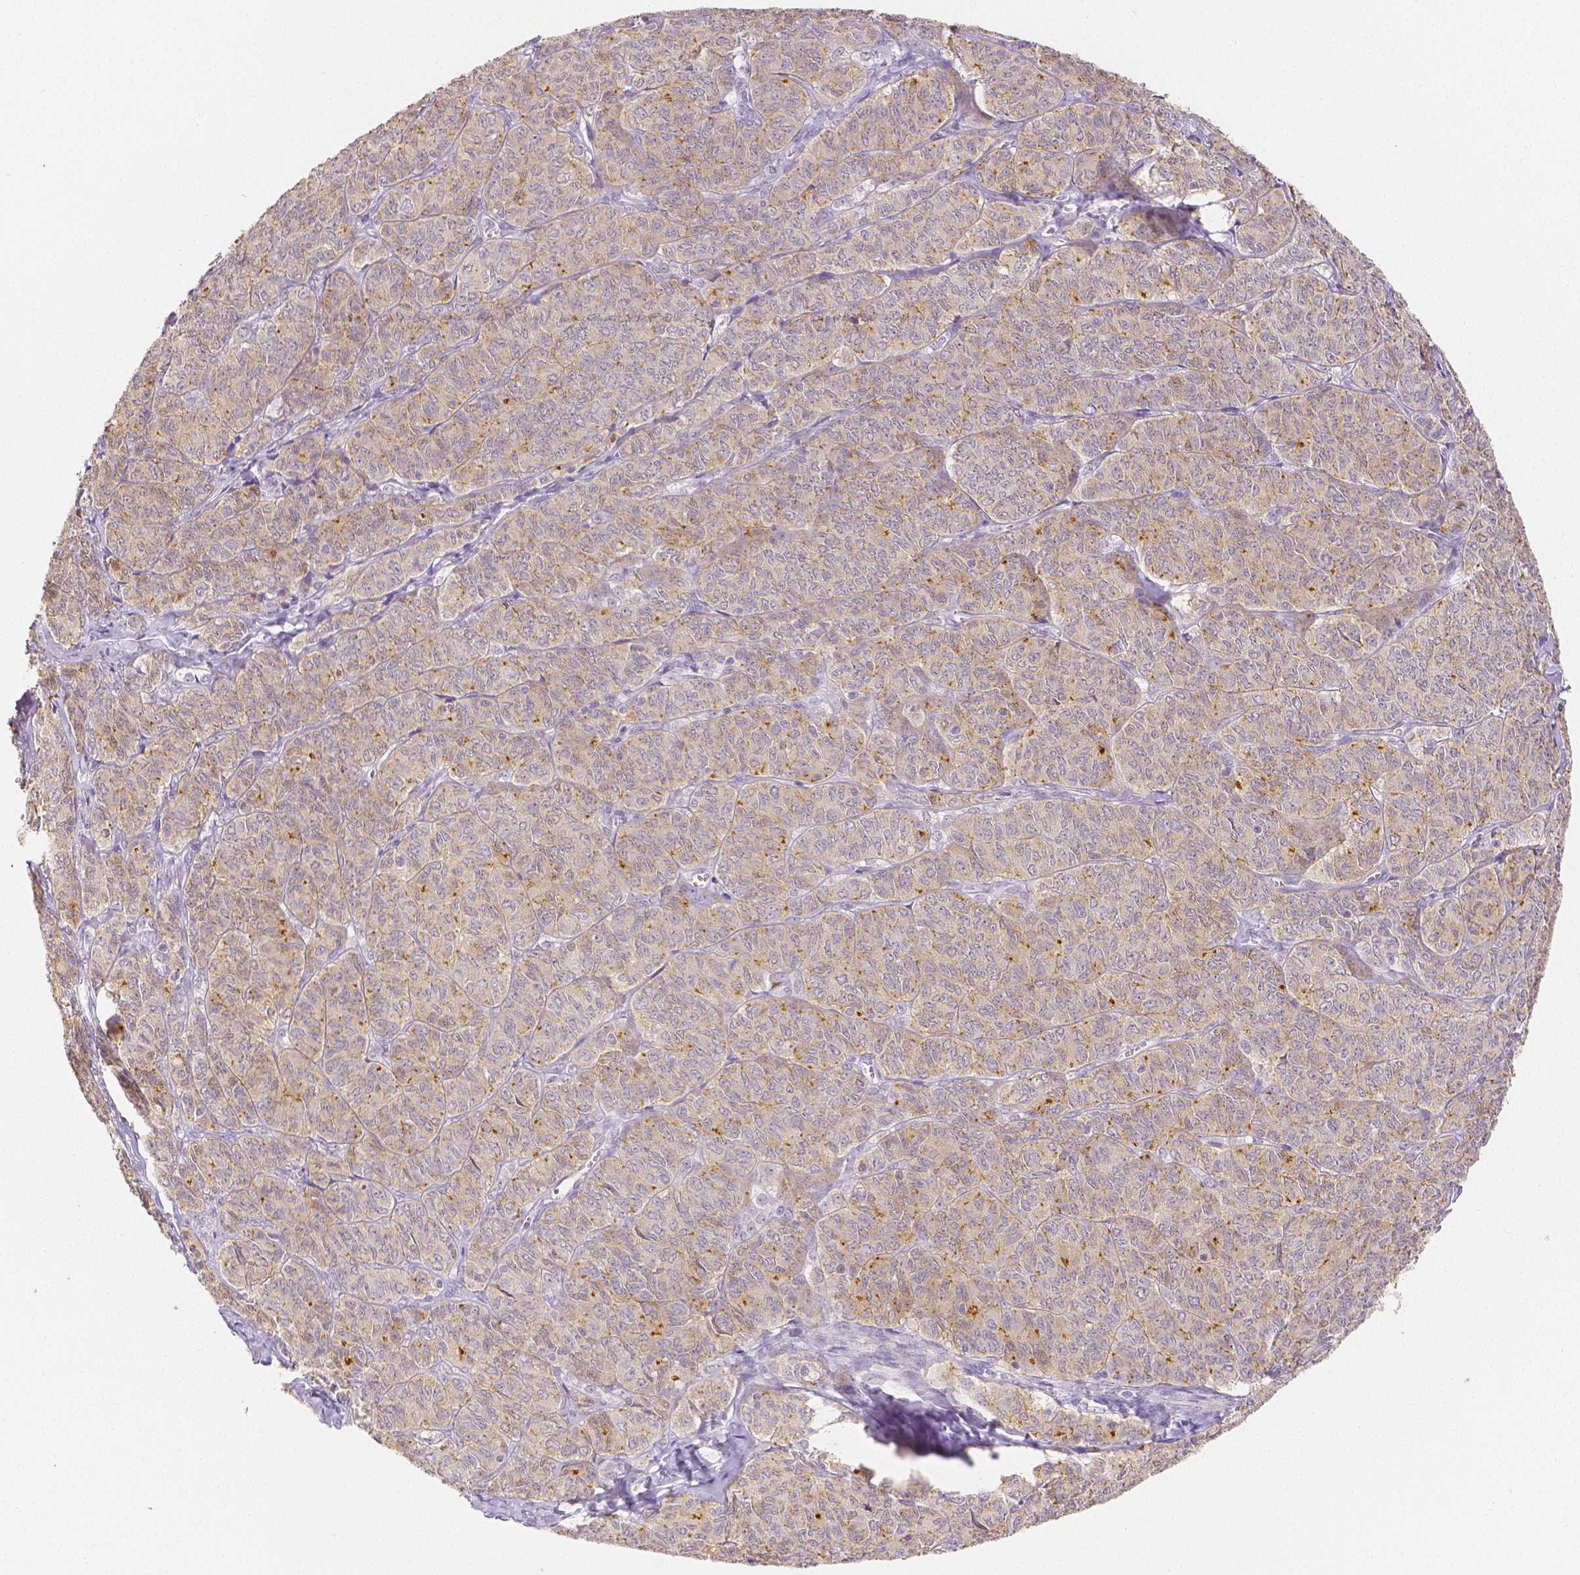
{"staining": {"intensity": "weak", "quantity": ">75%", "location": "cytoplasmic/membranous"}, "tissue": "ovarian cancer", "cell_type": "Tumor cells", "image_type": "cancer", "snomed": [{"axis": "morphology", "description": "Carcinoma, endometroid"}, {"axis": "topography", "description": "Ovary"}], "caption": "A histopathology image of human ovarian cancer stained for a protein demonstrates weak cytoplasmic/membranous brown staining in tumor cells. The protein of interest is stained brown, and the nuclei are stained in blue (DAB (3,3'-diaminobenzidine) IHC with brightfield microscopy, high magnification).", "gene": "OCLN", "patient": {"sex": "female", "age": 80}}